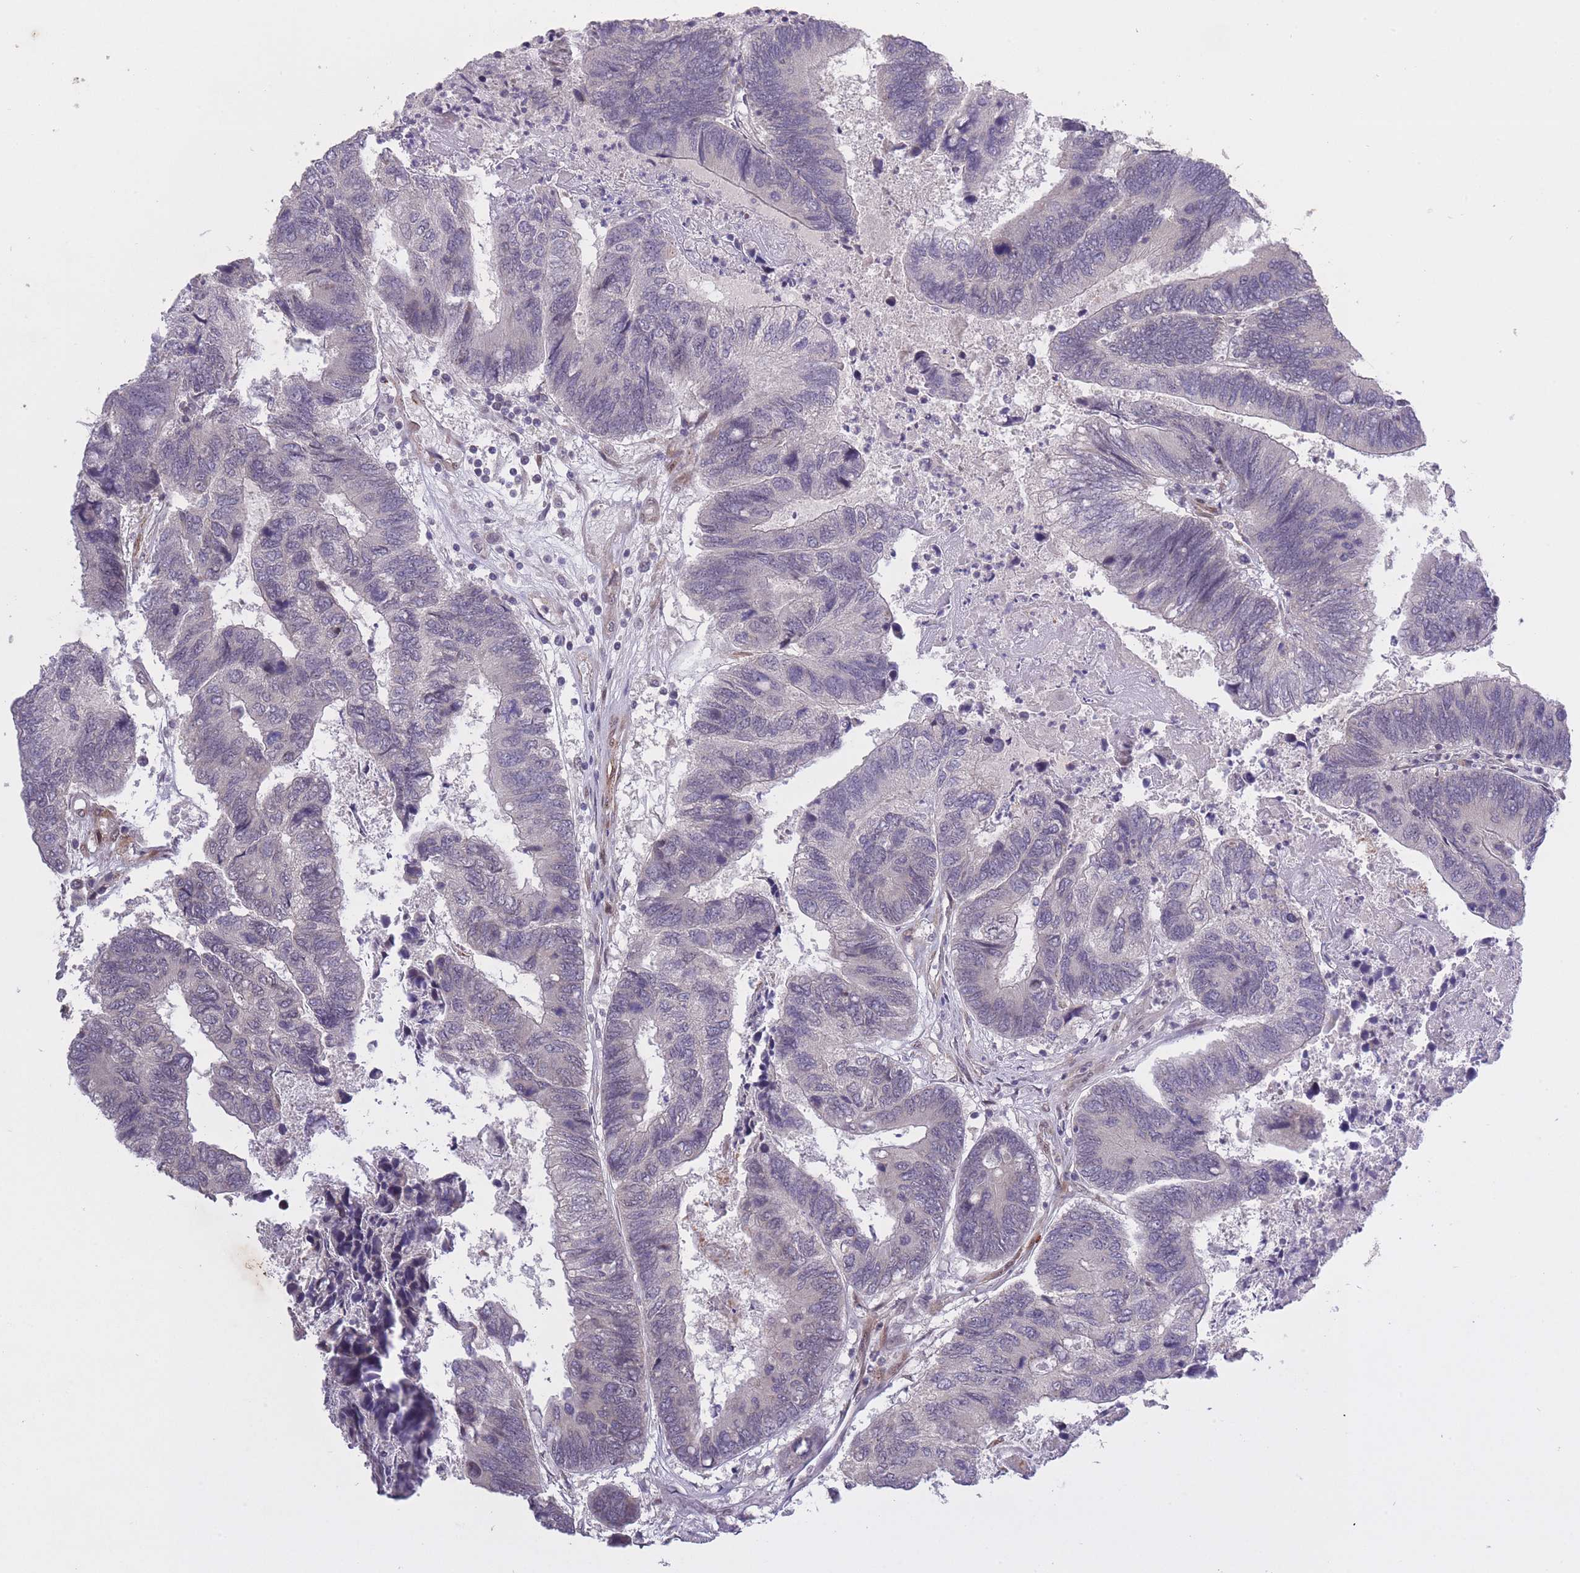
{"staining": {"intensity": "negative", "quantity": "none", "location": "none"}, "tissue": "colorectal cancer", "cell_type": "Tumor cells", "image_type": "cancer", "snomed": [{"axis": "morphology", "description": "Adenocarcinoma, NOS"}, {"axis": "topography", "description": "Colon"}], "caption": "Adenocarcinoma (colorectal) was stained to show a protein in brown. There is no significant positivity in tumor cells. The staining is performed using DAB brown chromogen with nuclei counter-stained in using hematoxylin.", "gene": "CBX6", "patient": {"sex": "female", "age": 43}}